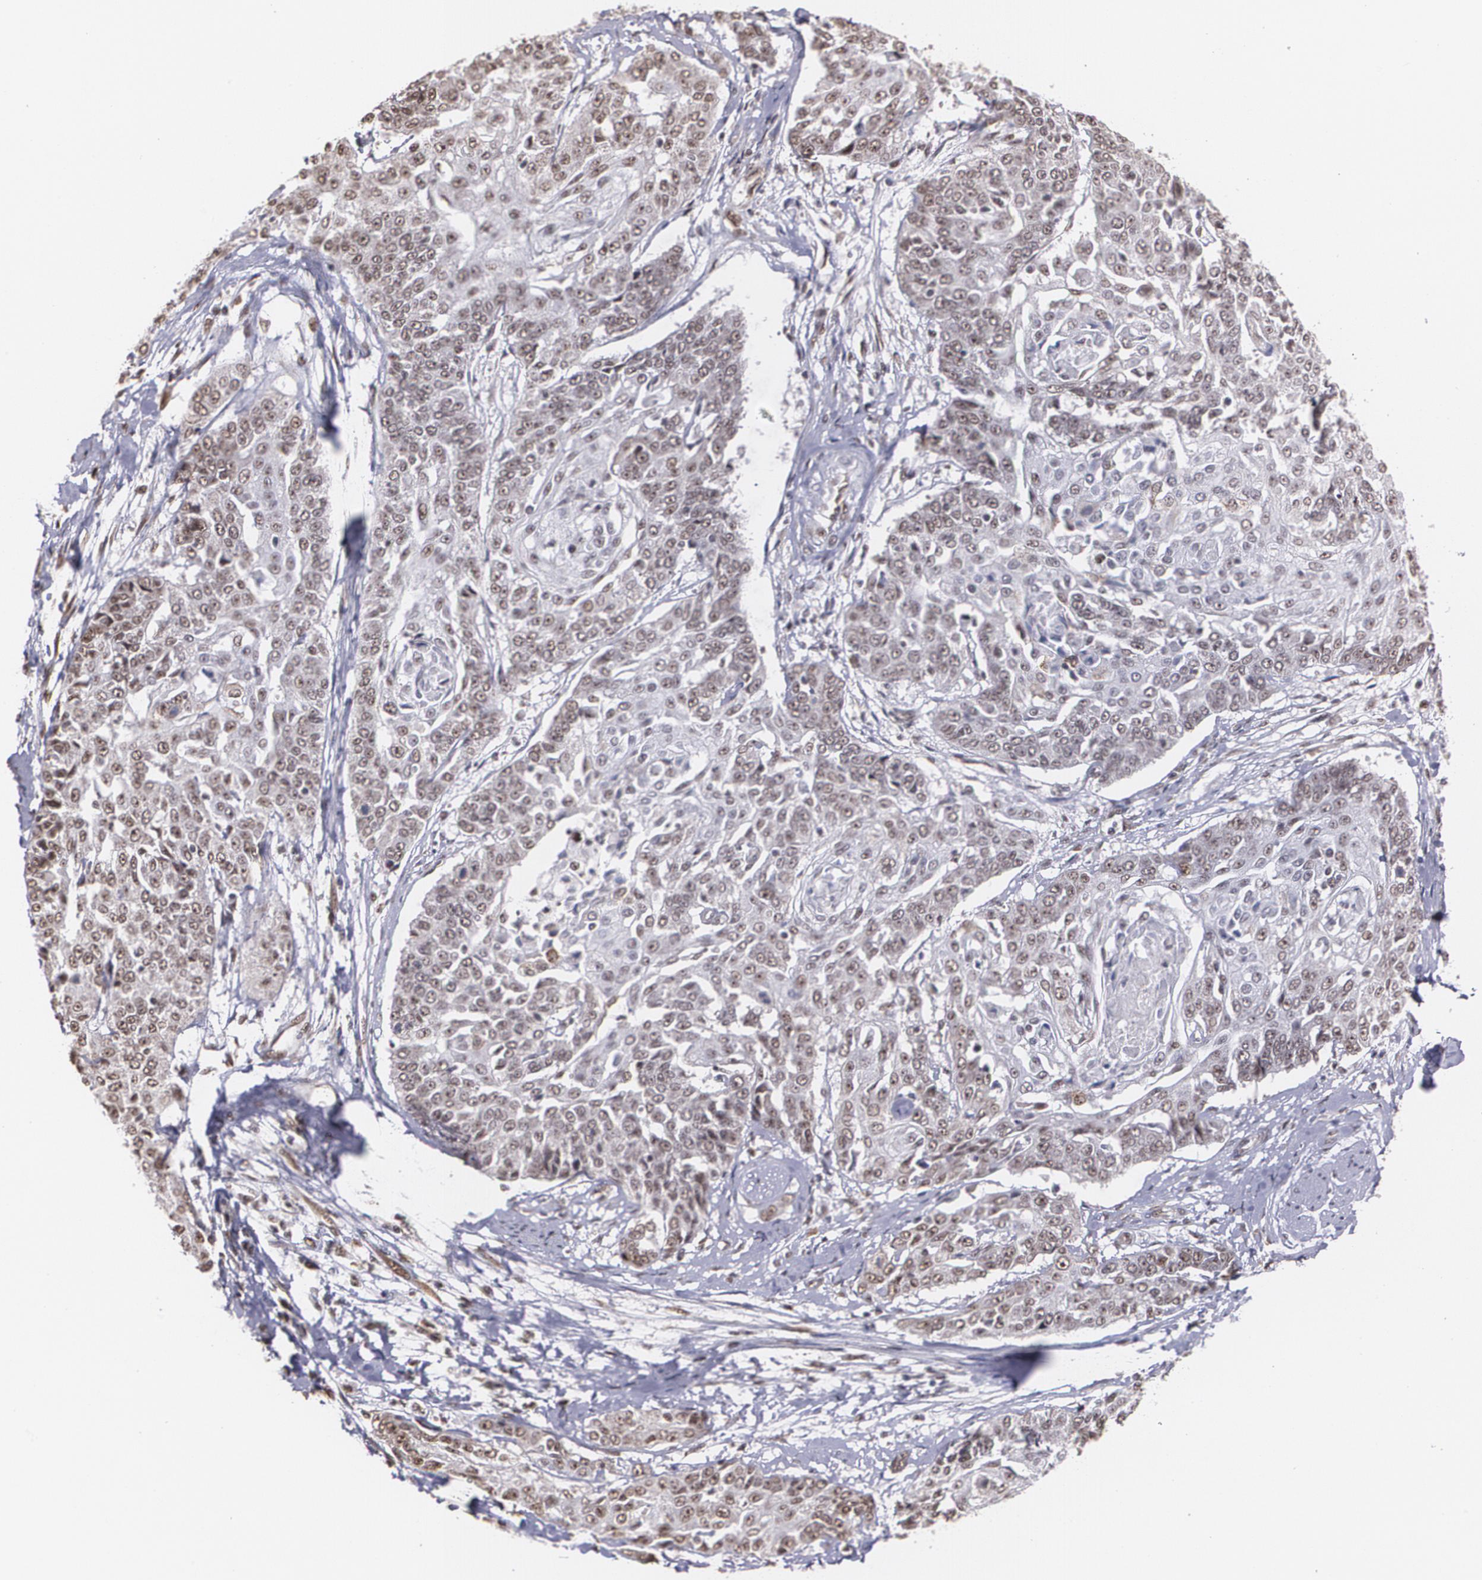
{"staining": {"intensity": "weak", "quantity": ">75%", "location": "cytoplasmic/membranous,nuclear"}, "tissue": "cervical cancer", "cell_type": "Tumor cells", "image_type": "cancer", "snomed": [{"axis": "morphology", "description": "Squamous cell carcinoma, NOS"}, {"axis": "topography", "description": "Cervix"}], "caption": "Protein positivity by immunohistochemistry exhibits weak cytoplasmic/membranous and nuclear positivity in approximately >75% of tumor cells in squamous cell carcinoma (cervical).", "gene": "C6orf15", "patient": {"sex": "female", "age": 64}}